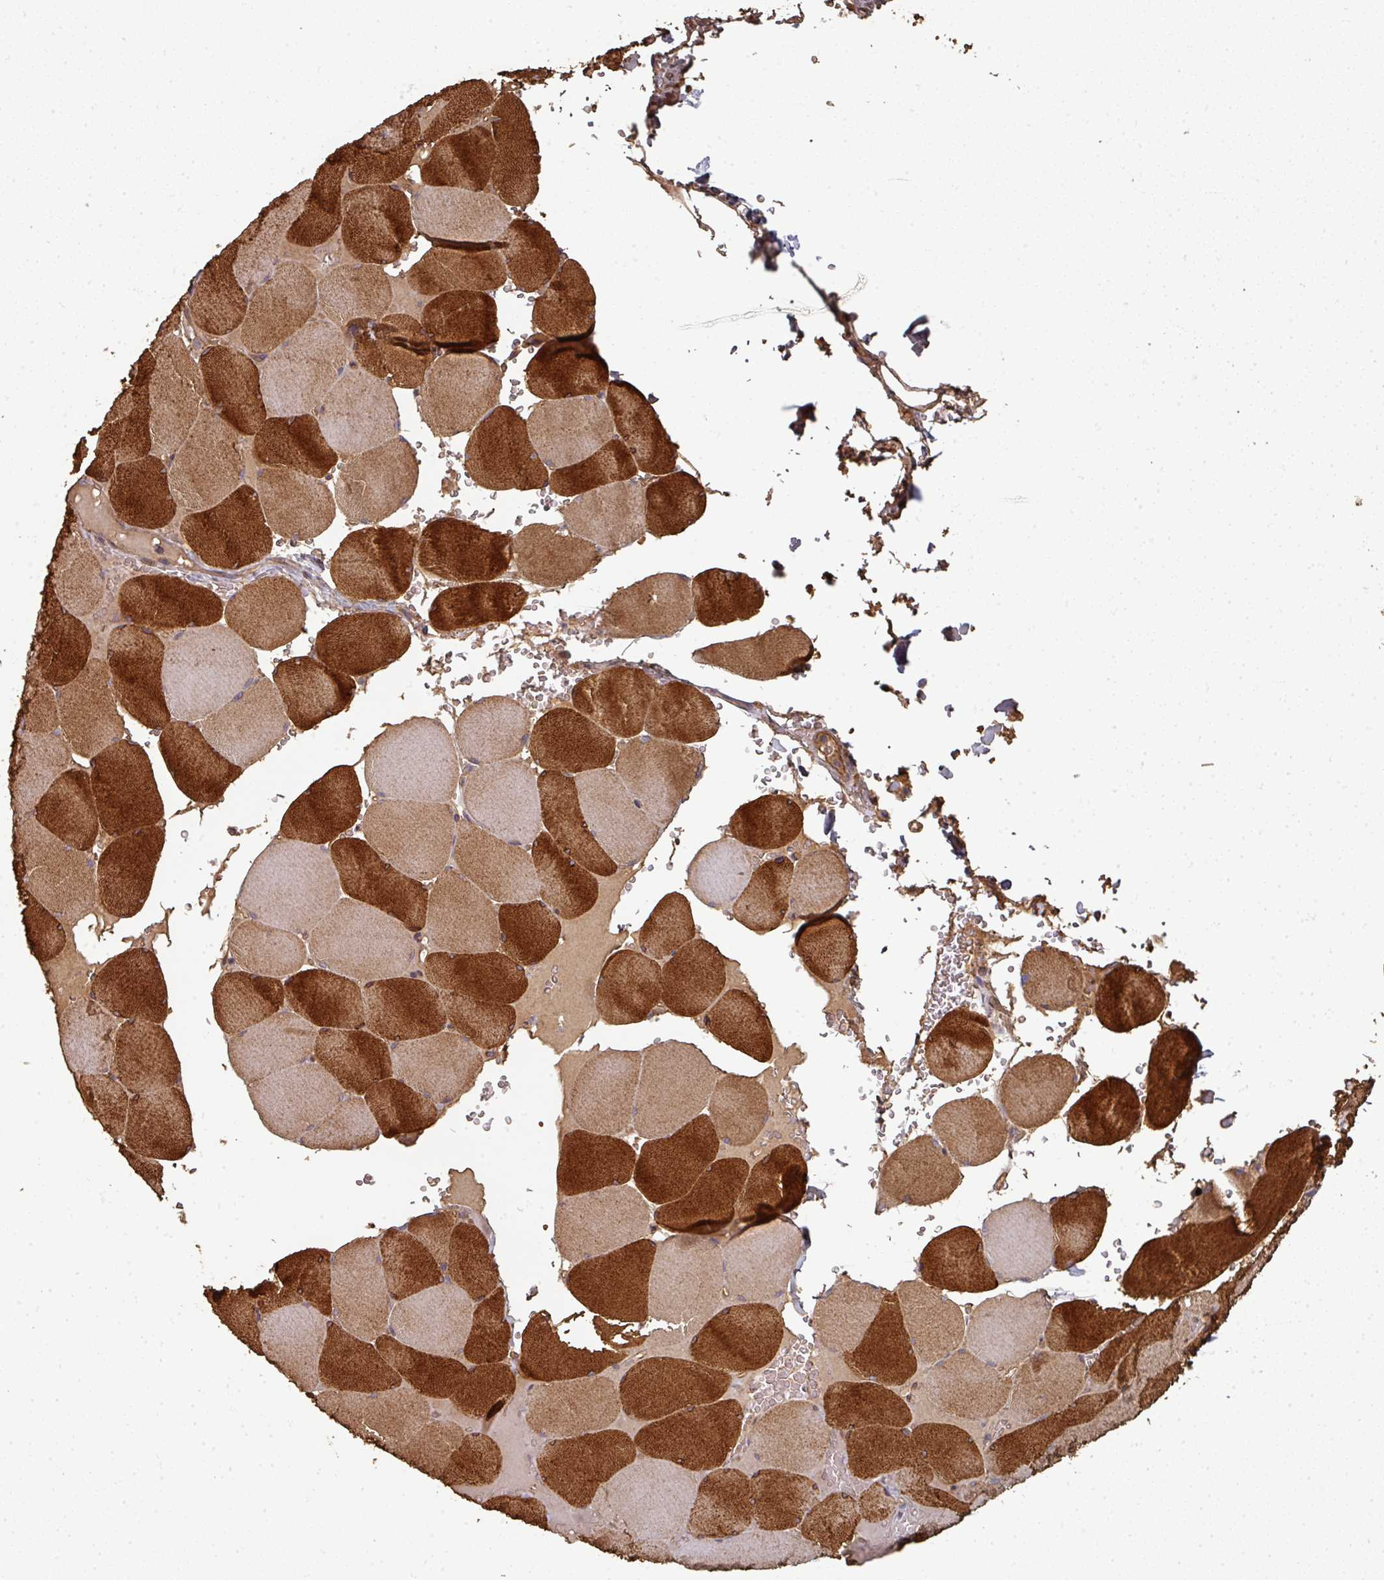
{"staining": {"intensity": "strong", "quantity": "25%-75%", "location": "cytoplasmic/membranous"}, "tissue": "skeletal muscle", "cell_type": "Myocytes", "image_type": "normal", "snomed": [{"axis": "morphology", "description": "Normal tissue, NOS"}, {"axis": "topography", "description": "Skeletal muscle"}, {"axis": "topography", "description": "Head-Neck"}], "caption": "A high amount of strong cytoplasmic/membranous staining is identified in approximately 25%-75% of myocytes in normal skeletal muscle. Using DAB (brown) and hematoxylin (blue) stains, captured at high magnification using brightfield microscopy.", "gene": "EDEM2", "patient": {"sex": "male", "age": 66}}